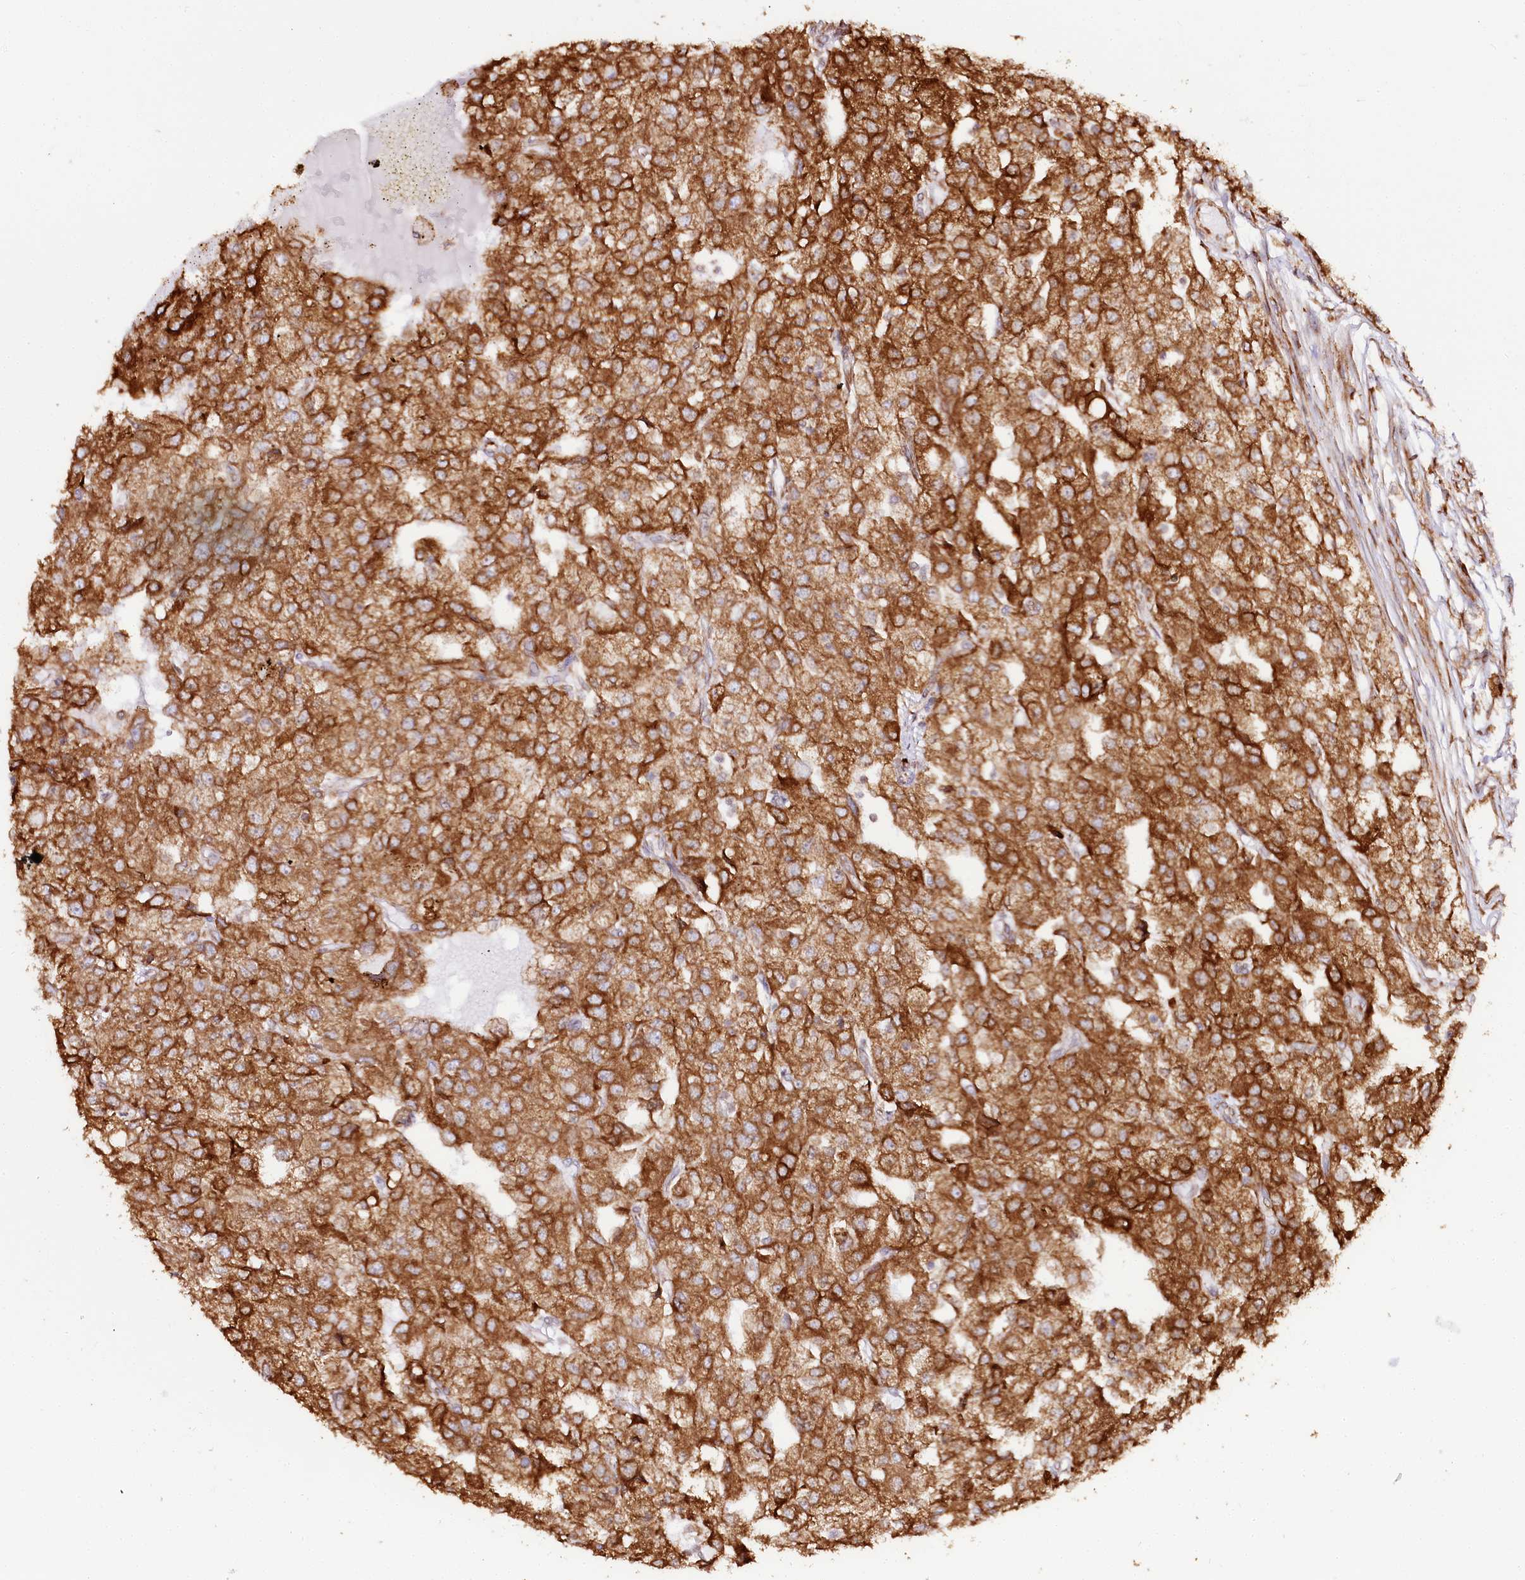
{"staining": {"intensity": "strong", "quantity": ">75%", "location": "cytoplasmic/membranous"}, "tissue": "renal cancer", "cell_type": "Tumor cells", "image_type": "cancer", "snomed": [{"axis": "morphology", "description": "Adenocarcinoma, NOS"}, {"axis": "topography", "description": "Kidney"}], "caption": "Protein staining displays strong cytoplasmic/membranous expression in approximately >75% of tumor cells in adenocarcinoma (renal). The staining was performed using DAB, with brown indicating positive protein expression. Nuclei are stained blue with hematoxylin.", "gene": "CNPY2", "patient": {"sex": "female", "age": 54}}